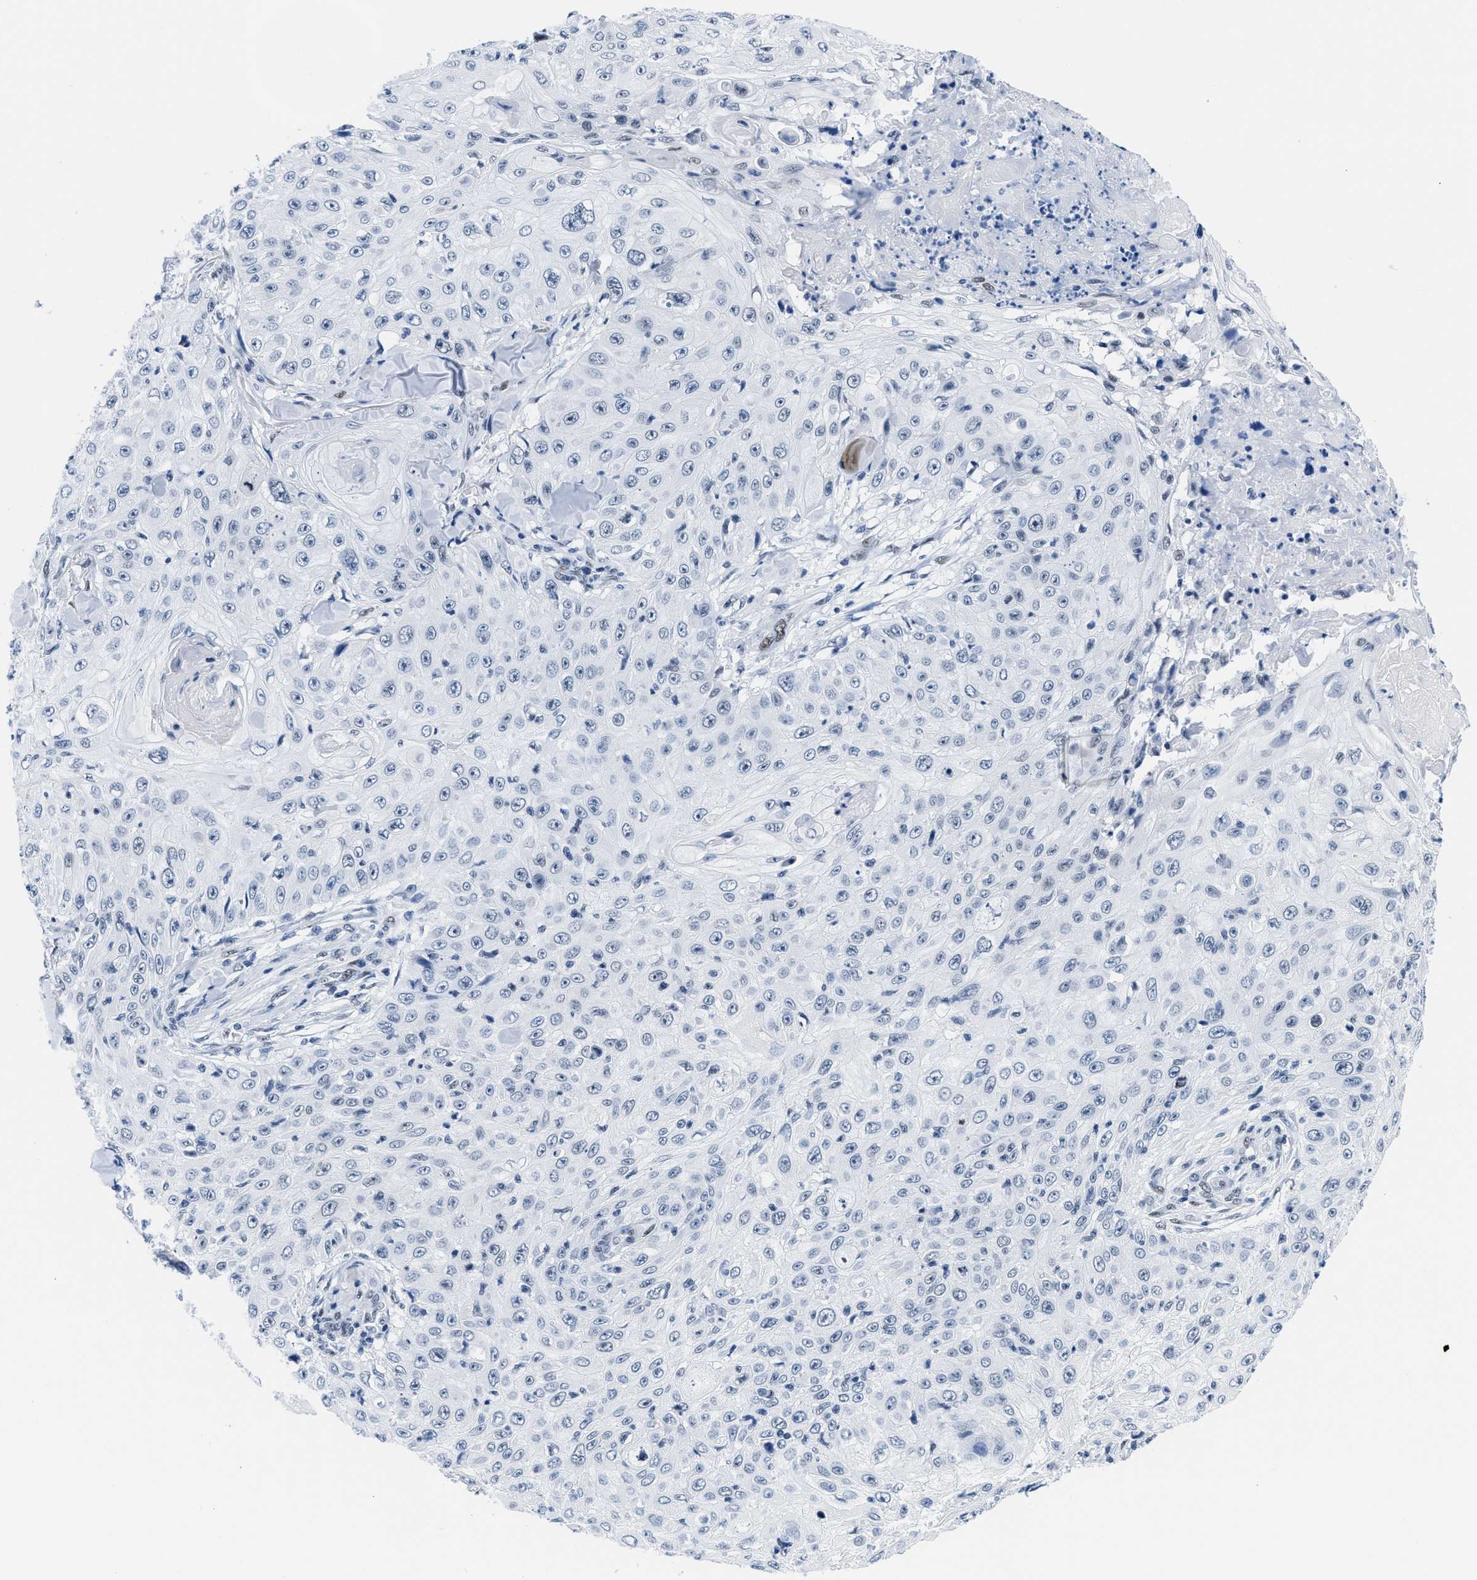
{"staining": {"intensity": "negative", "quantity": "none", "location": "none"}, "tissue": "skin cancer", "cell_type": "Tumor cells", "image_type": "cancer", "snomed": [{"axis": "morphology", "description": "Squamous cell carcinoma, NOS"}, {"axis": "topography", "description": "Skin"}], "caption": "A photomicrograph of human skin cancer (squamous cell carcinoma) is negative for staining in tumor cells. The staining is performed using DAB (3,3'-diaminobenzidine) brown chromogen with nuclei counter-stained in using hematoxylin.", "gene": "CTBP1", "patient": {"sex": "male", "age": 86}}